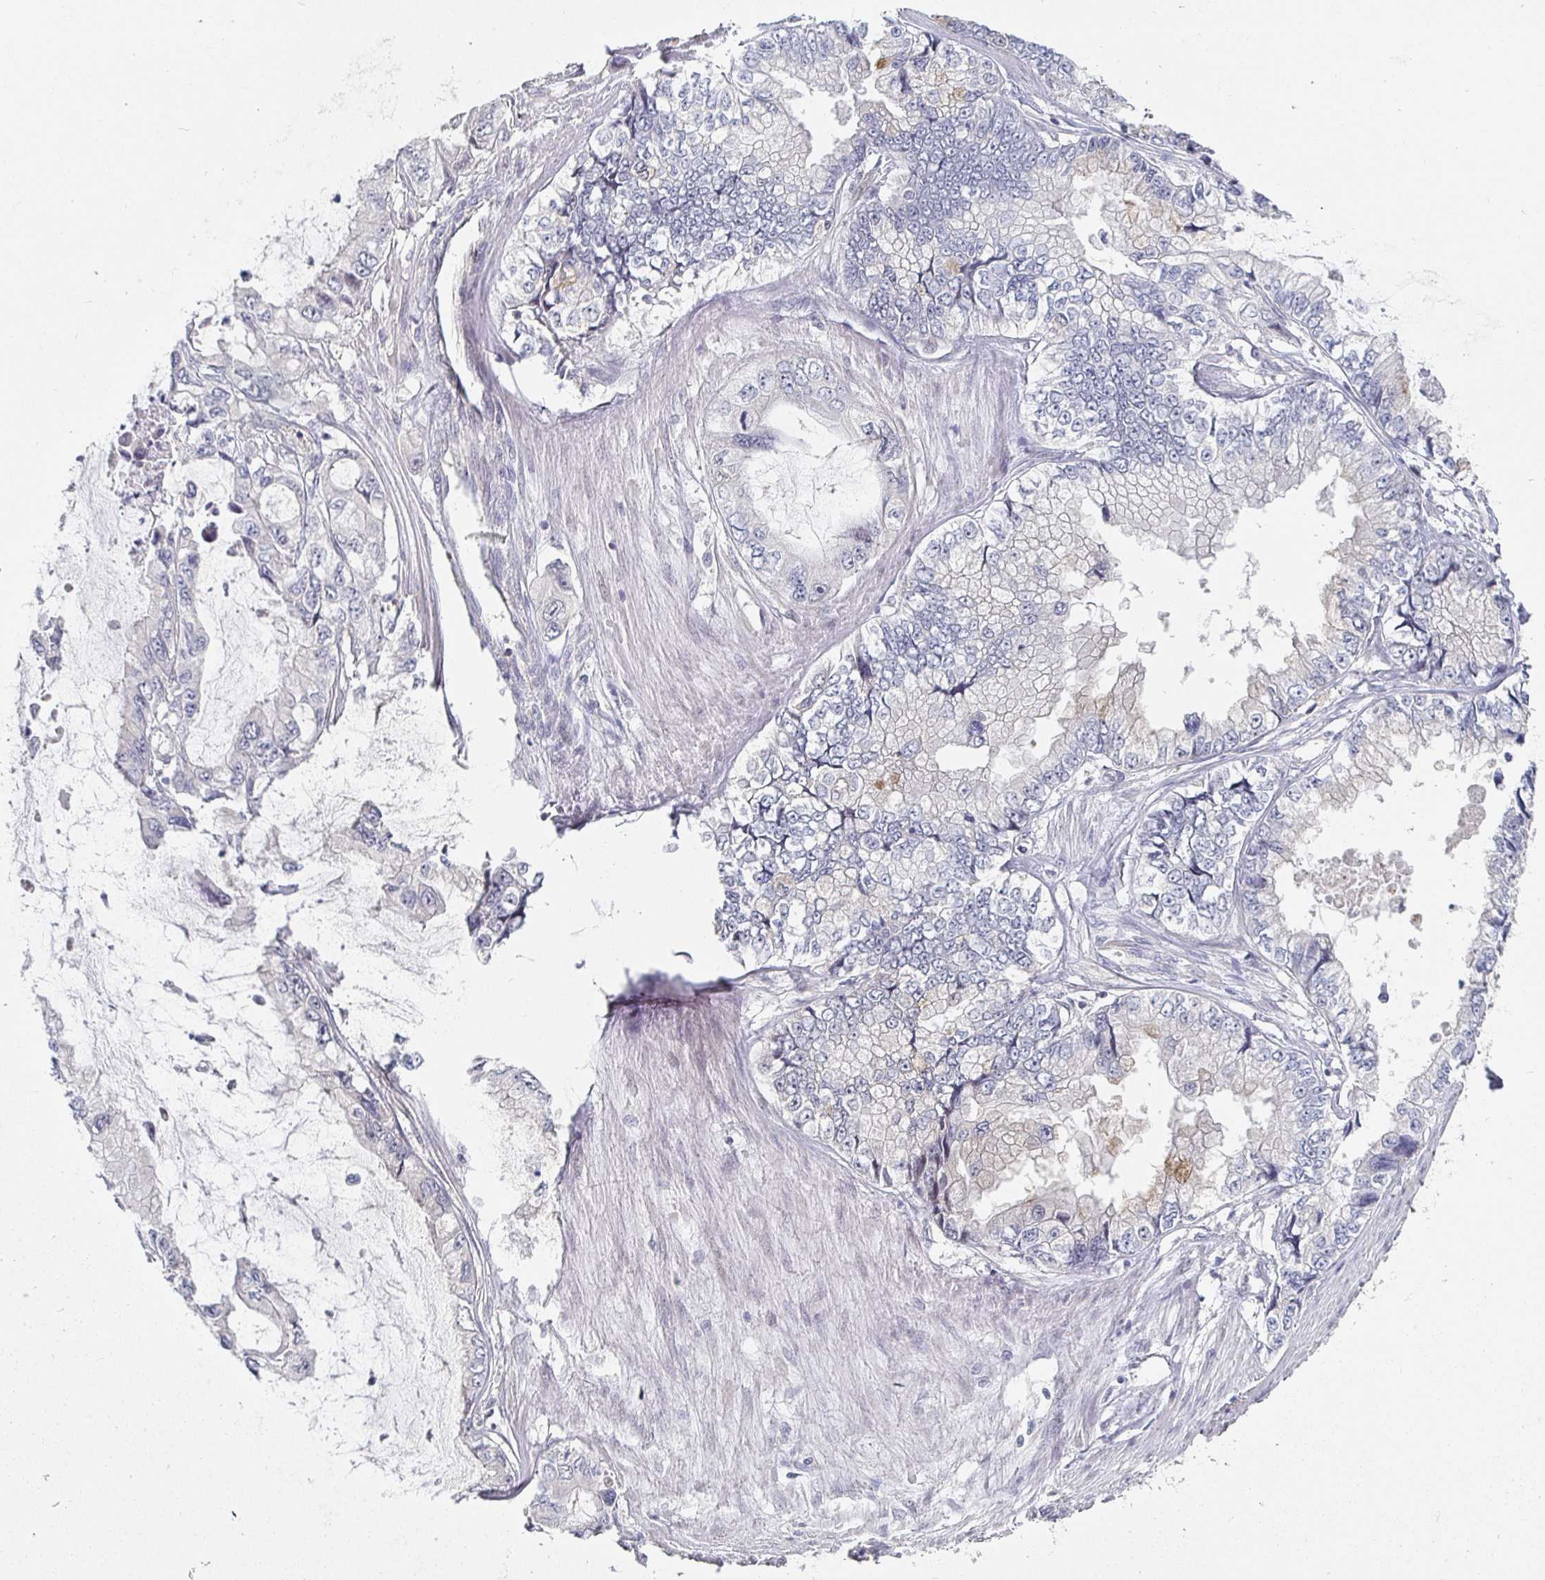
{"staining": {"intensity": "negative", "quantity": "none", "location": "none"}, "tissue": "stomach cancer", "cell_type": "Tumor cells", "image_type": "cancer", "snomed": [{"axis": "morphology", "description": "Adenocarcinoma, NOS"}, {"axis": "topography", "description": "Pancreas"}, {"axis": "topography", "description": "Stomach, upper"}, {"axis": "topography", "description": "Stomach"}], "caption": "Tumor cells are negative for brown protein staining in adenocarcinoma (stomach).", "gene": "MEIS1", "patient": {"sex": "male", "age": 77}}